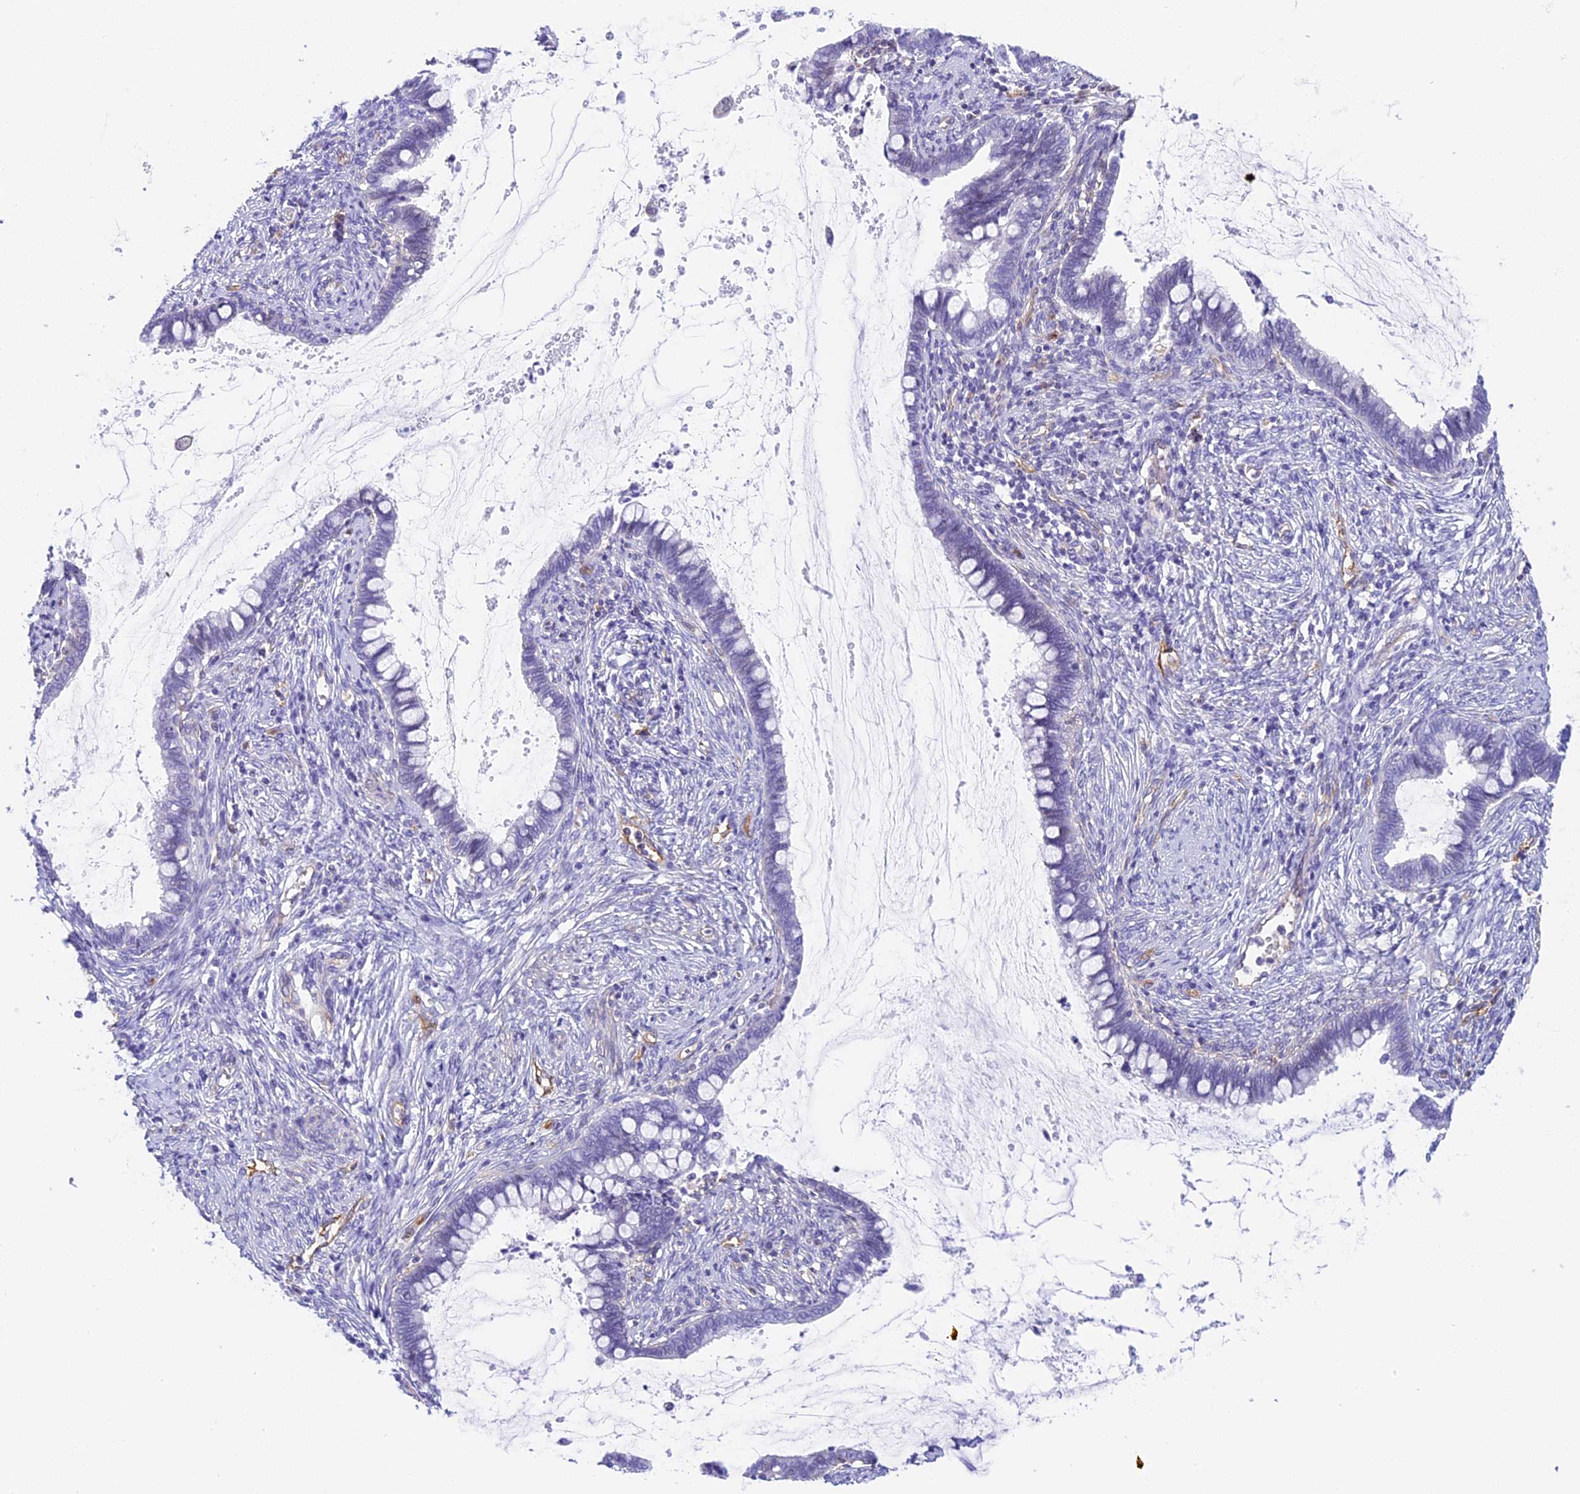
{"staining": {"intensity": "negative", "quantity": "none", "location": "none"}, "tissue": "cervical cancer", "cell_type": "Tumor cells", "image_type": "cancer", "snomed": [{"axis": "morphology", "description": "Adenocarcinoma, NOS"}, {"axis": "topography", "description": "Cervix"}], "caption": "Cervical adenocarcinoma stained for a protein using immunohistochemistry (IHC) displays no positivity tumor cells.", "gene": "HOMER3", "patient": {"sex": "female", "age": 44}}